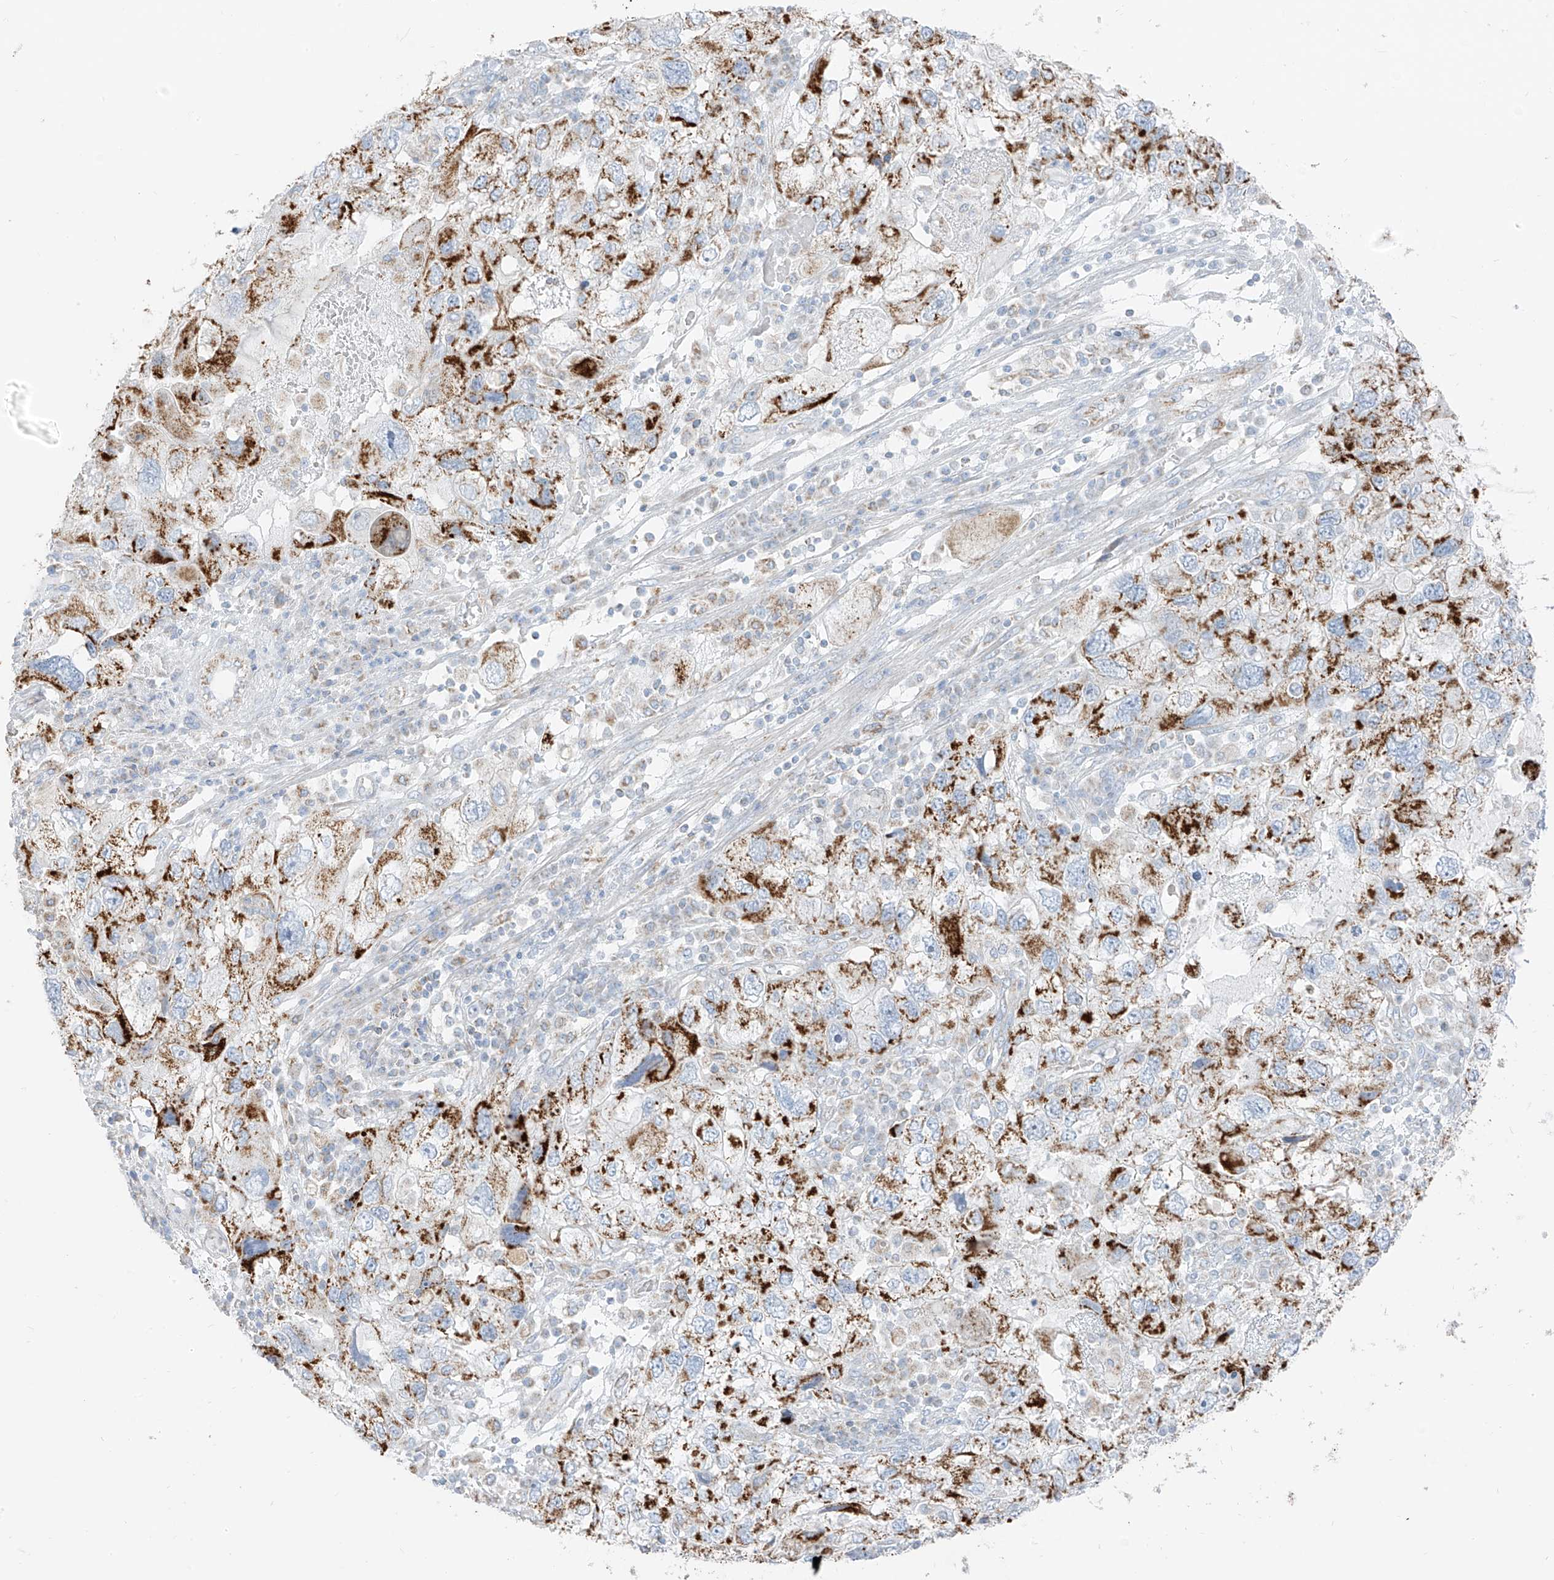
{"staining": {"intensity": "moderate", "quantity": ">75%", "location": "cytoplasmic/membranous"}, "tissue": "endometrial cancer", "cell_type": "Tumor cells", "image_type": "cancer", "snomed": [{"axis": "morphology", "description": "Adenocarcinoma, NOS"}, {"axis": "topography", "description": "Endometrium"}], "caption": "An immunohistochemistry micrograph of neoplastic tissue is shown. Protein staining in brown highlights moderate cytoplasmic/membranous positivity in endometrial adenocarcinoma within tumor cells.", "gene": "ETHE1", "patient": {"sex": "female", "age": 49}}